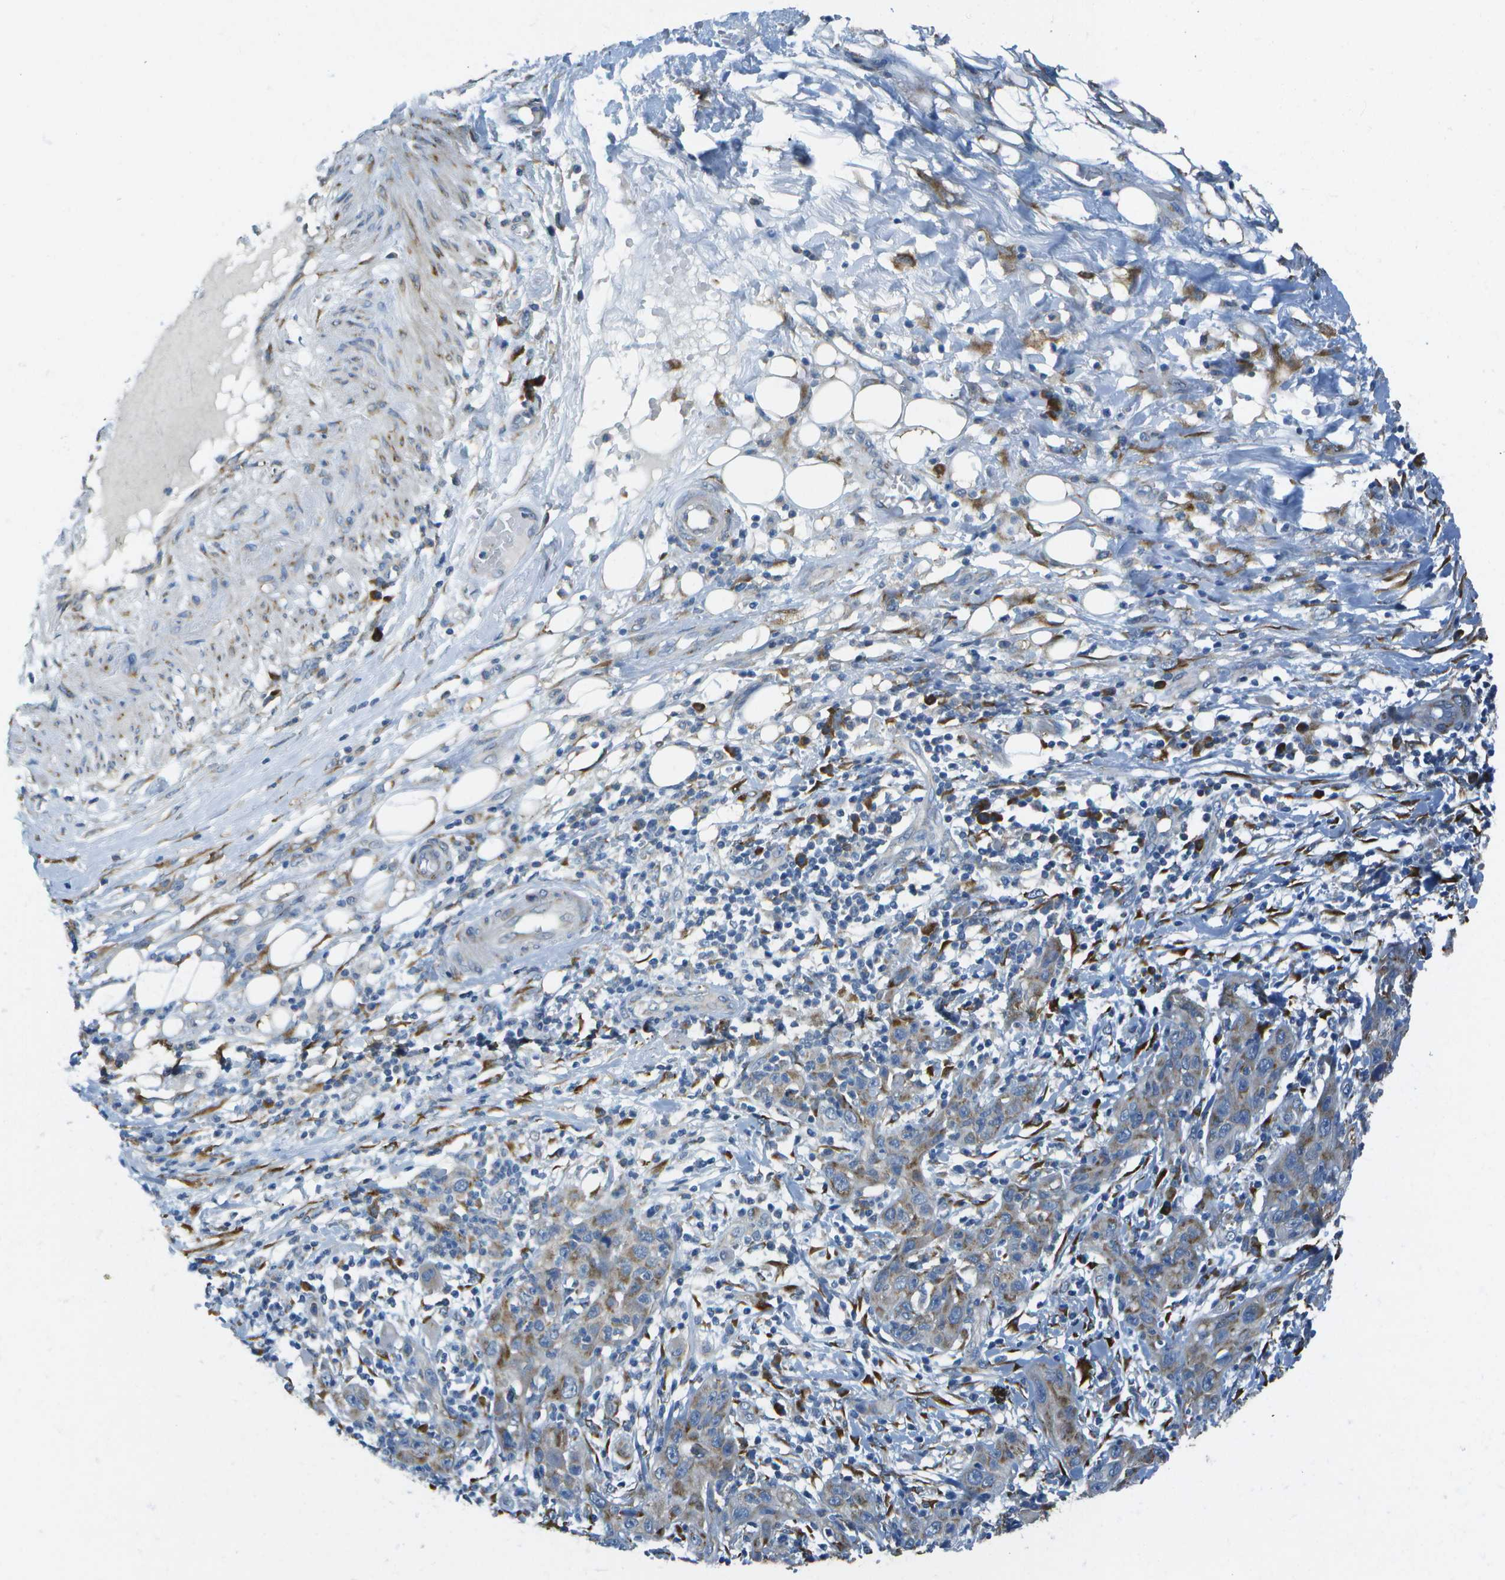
{"staining": {"intensity": "moderate", "quantity": "25%-75%", "location": "cytoplasmic/membranous"}, "tissue": "skin cancer", "cell_type": "Tumor cells", "image_type": "cancer", "snomed": [{"axis": "morphology", "description": "Squamous cell carcinoma, NOS"}, {"axis": "topography", "description": "Skin"}], "caption": "Protein expression analysis of human skin cancer (squamous cell carcinoma) reveals moderate cytoplasmic/membranous expression in about 25%-75% of tumor cells.", "gene": "KCTD3", "patient": {"sex": "female", "age": 88}}